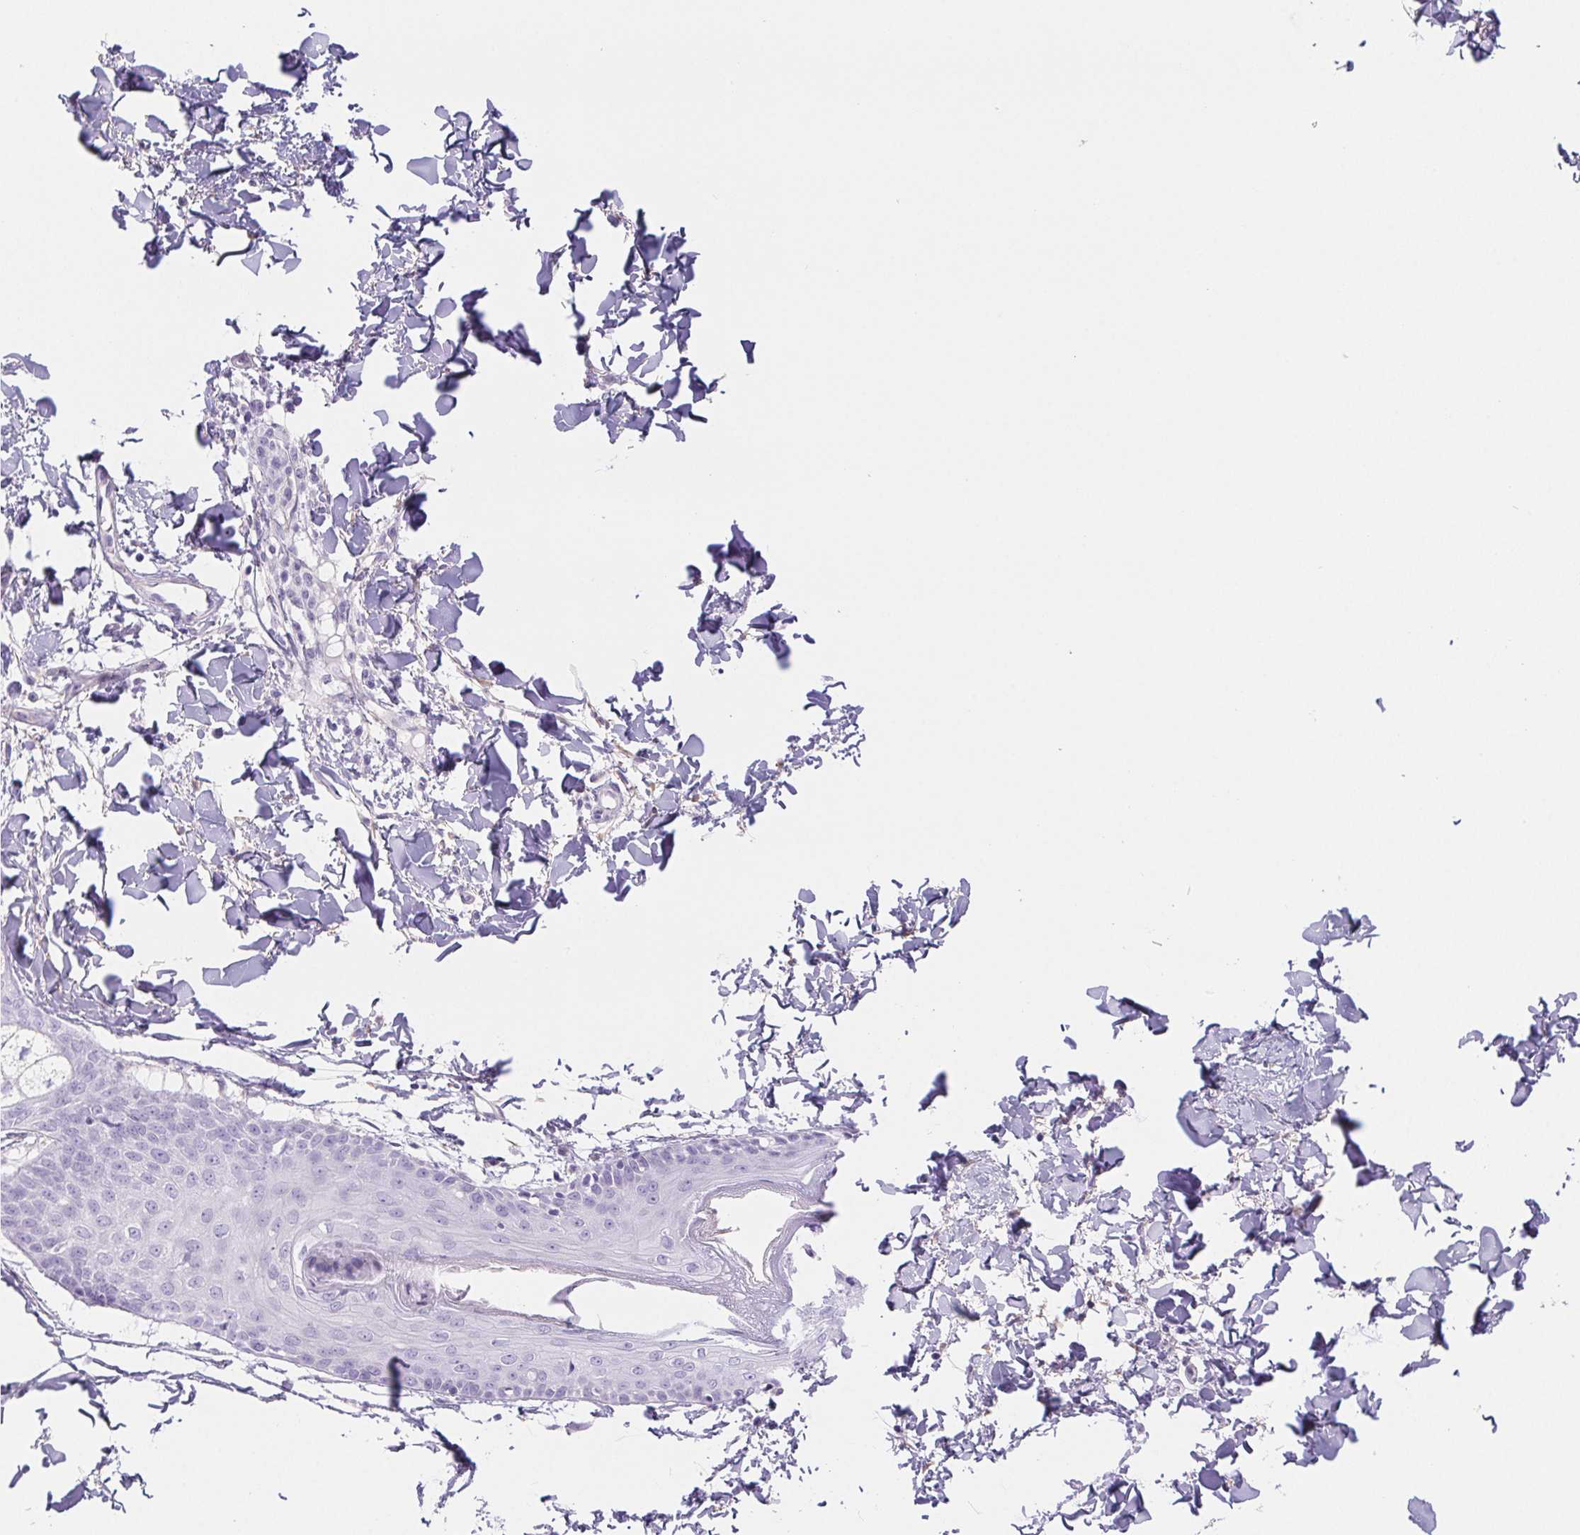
{"staining": {"intensity": "negative", "quantity": "none", "location": "none"}, "tissue": "skin", "cell_type": "Fibroblasts", "image_type": "normal", "snomed": [{"axis": "morphology", "description": "Normal tissue, NOS"}, {"axis": "topography", "description": "Skin"}], "caption": "IHC histopathology image of normal skin stained for a protein (brown), which displays no staining in fibroblasts. (Brightfield microscopy of DAB (3,3'-diaminobenzidine) immunohistochemistry (IHC) at high magnification).", "gene": "PNLIP", "patient": {"sex": "male", "age": 16}}